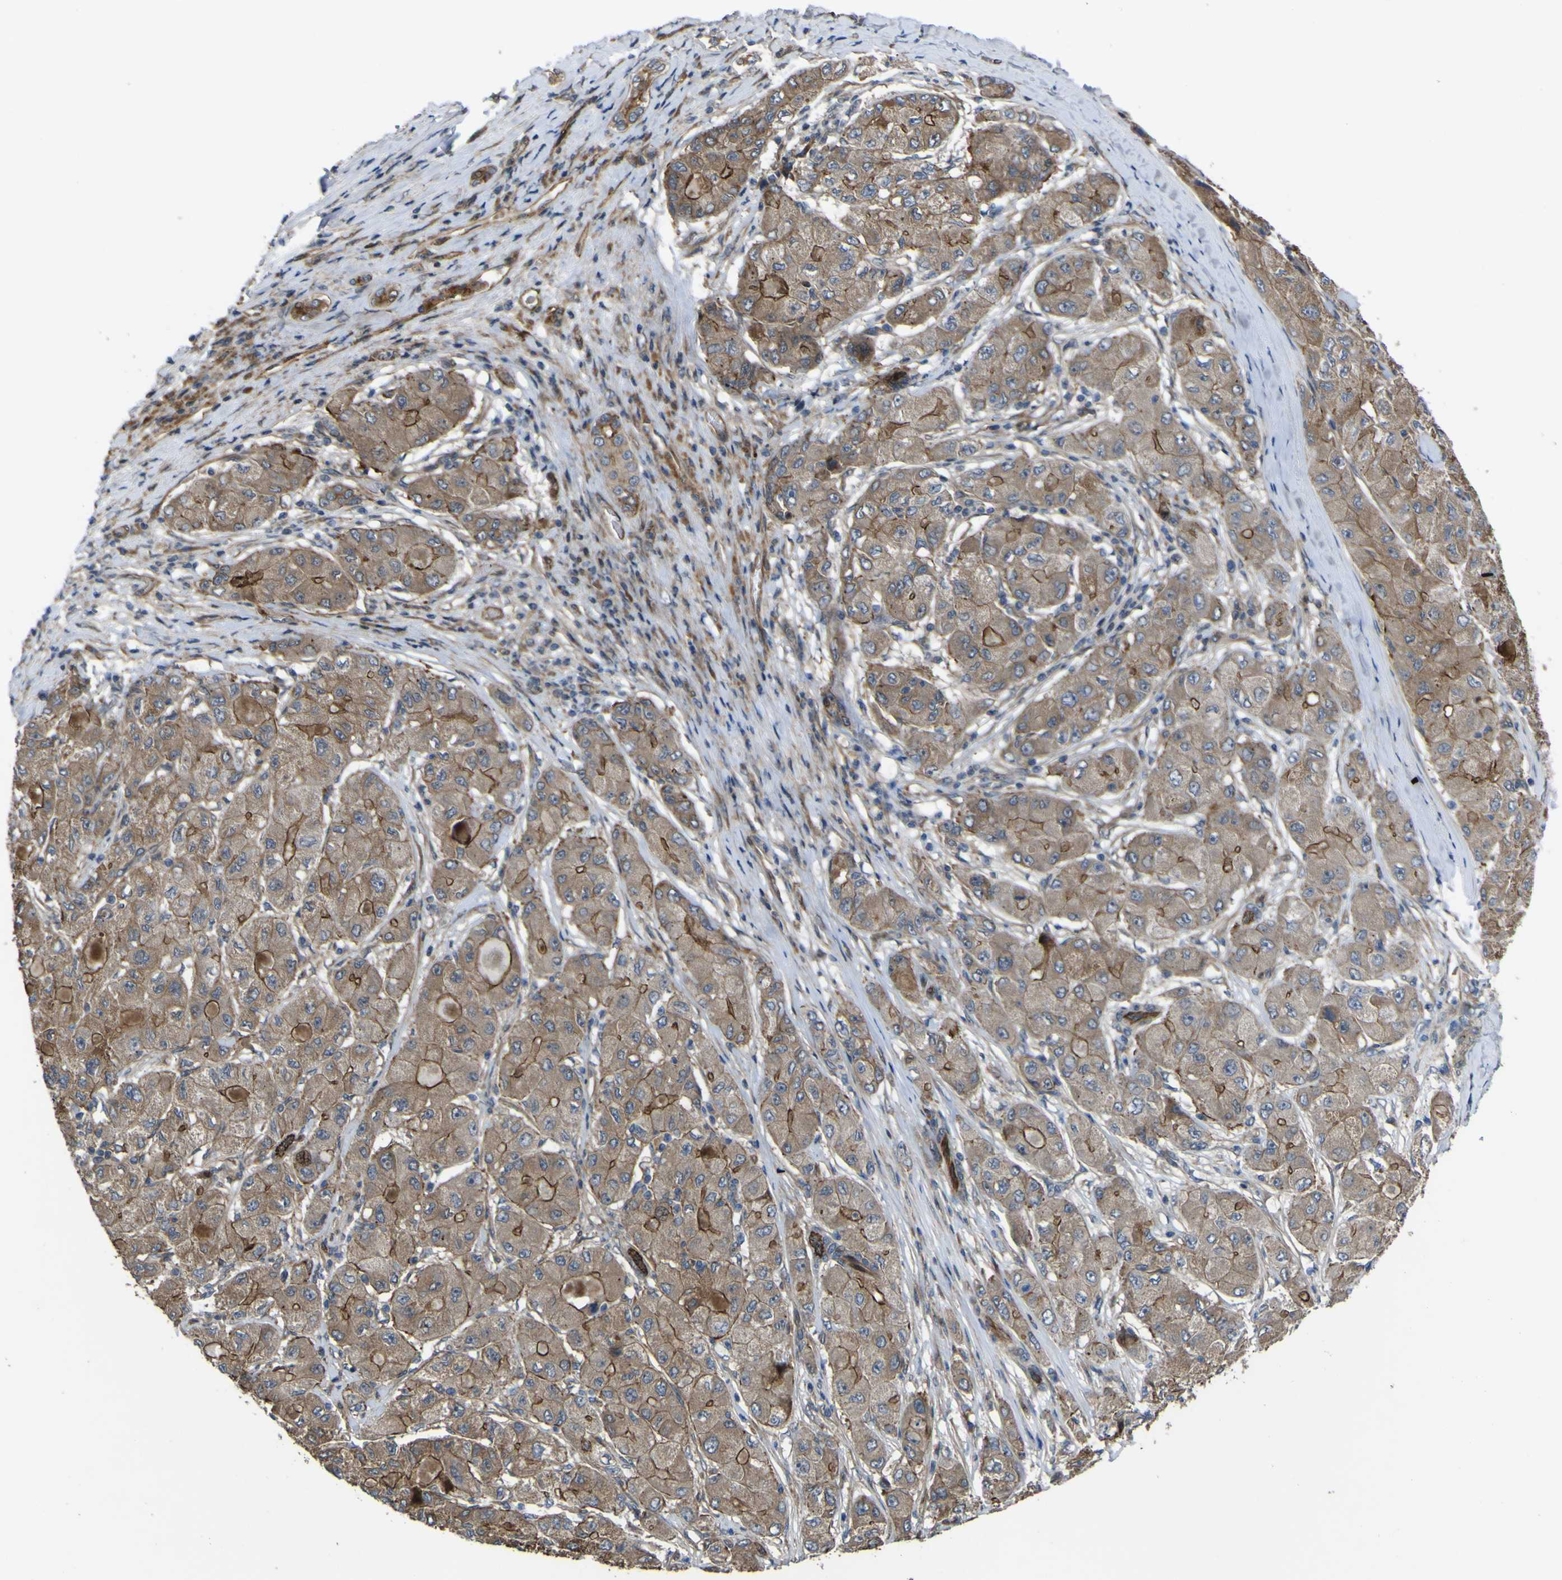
{"staining": {"intensity": "moderate", "quantity": ">75%", "location": "cytoplasmic/membranous"}, "tissue": "liver cancer", "cell_type": "Tumor cells", "image_type": "cancer", "snomed": [{"axis": "morphology", "description": "Carcinoma, Hepatocellular, NOS"}, {"axis": "topography", "description": "Liver"}], "caption": "DAB immunohistochemical staining of liver cancer (hepatocellular carcinoma) reveals moderate cytoplasmic/membranous protein staining in about >75% of tumor cells. (Brightfield microscopy of DAB IHC at high magnification).", "gene": "FBXO30", "patient": {"sex": "male", "age": 80}}